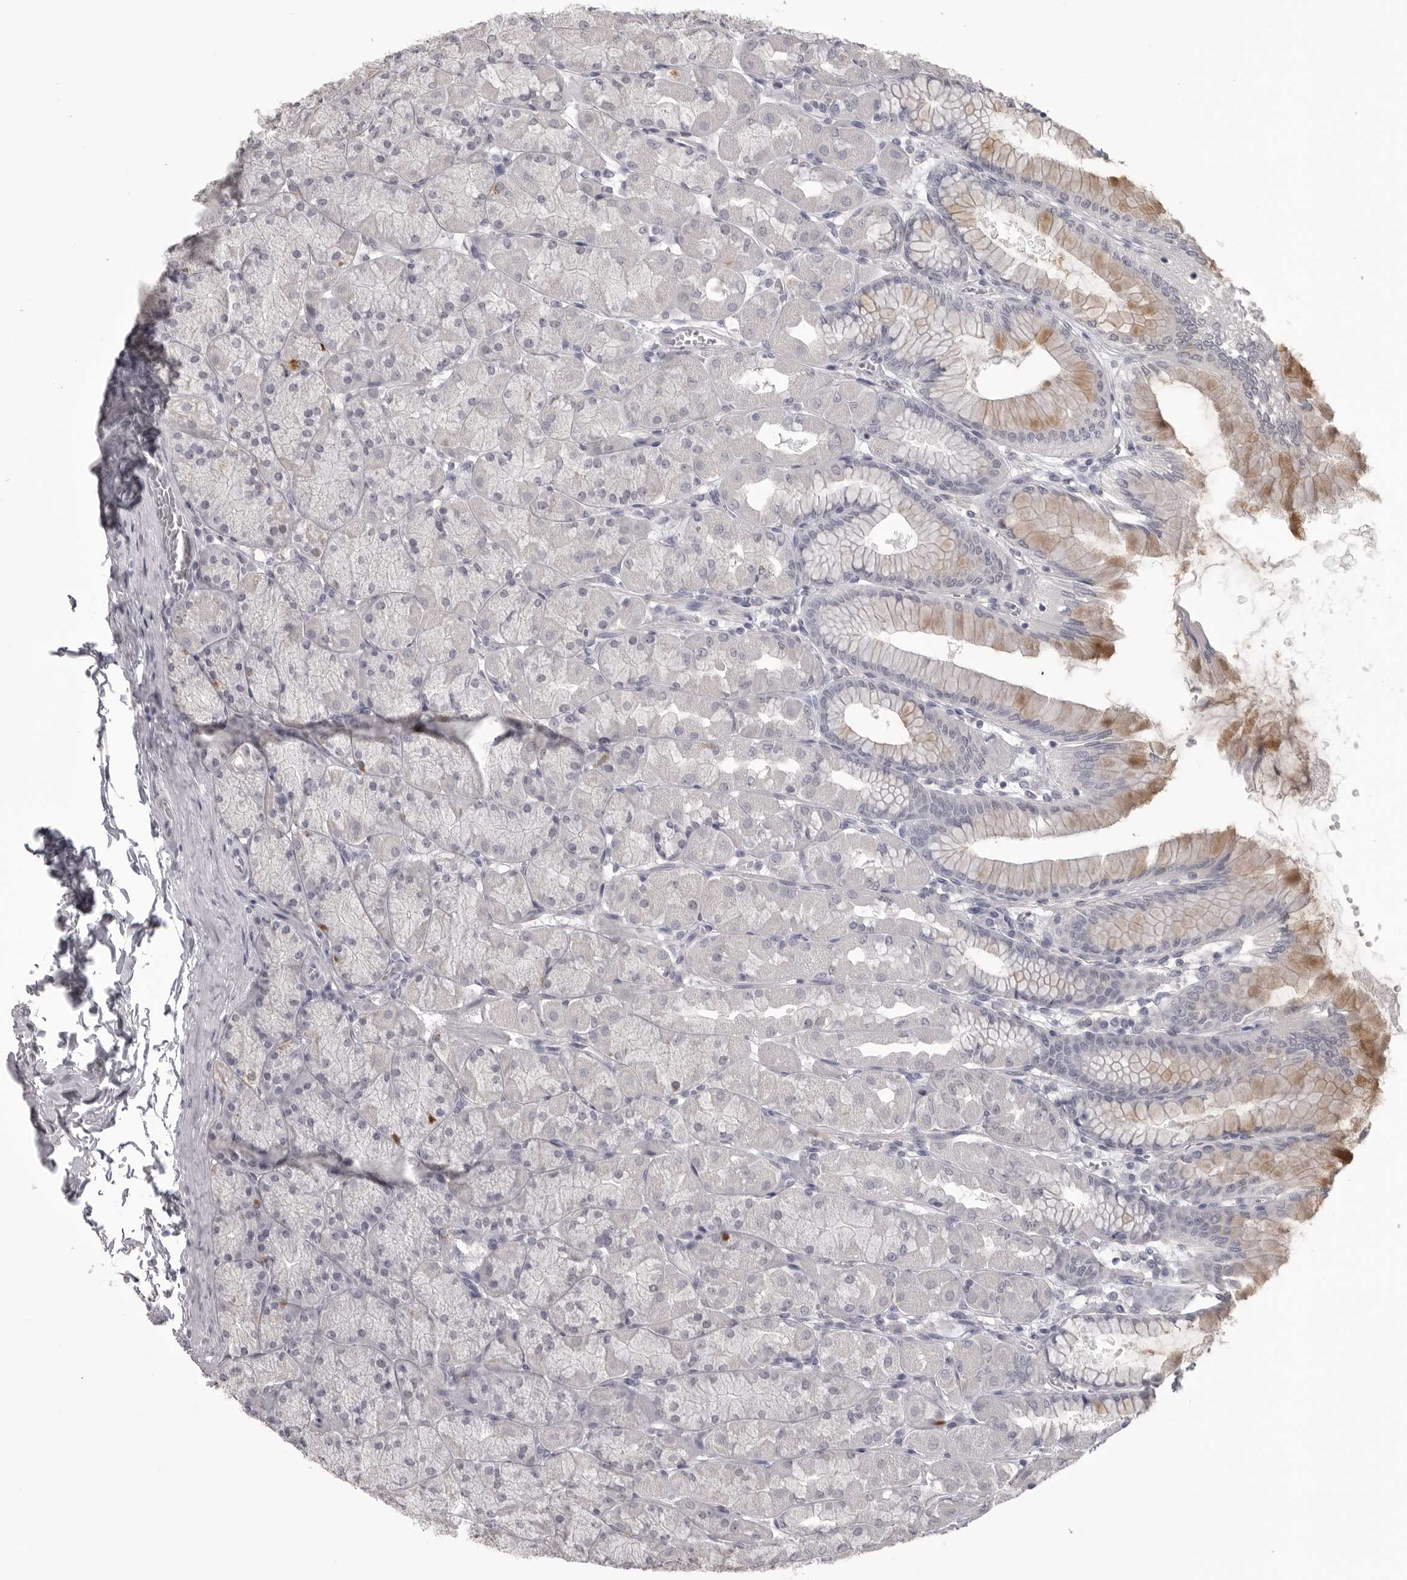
{"staining": {"intensity": "moderate", "quantity": "<25%", "location": "cytoplasmic/membranous"}, "tissue": "stomach", "cell_type": "Glandular cells", "image_type": "normal", "snomed": [{"axis": "morphology", "description": "Normal tissue, NOS"}, {"axis": "topography", "description": "Stomach, upper"}], "caption": "A high-resolution photomicrograph shows immunohistochemistry staining of unremarkable stomach, which demonstrates moderate cytoplasmic/membranous expression in approximately <25% of glandular cells.", "gene": "TIMP1", "patient": {"sex": "female", "age": 56}}